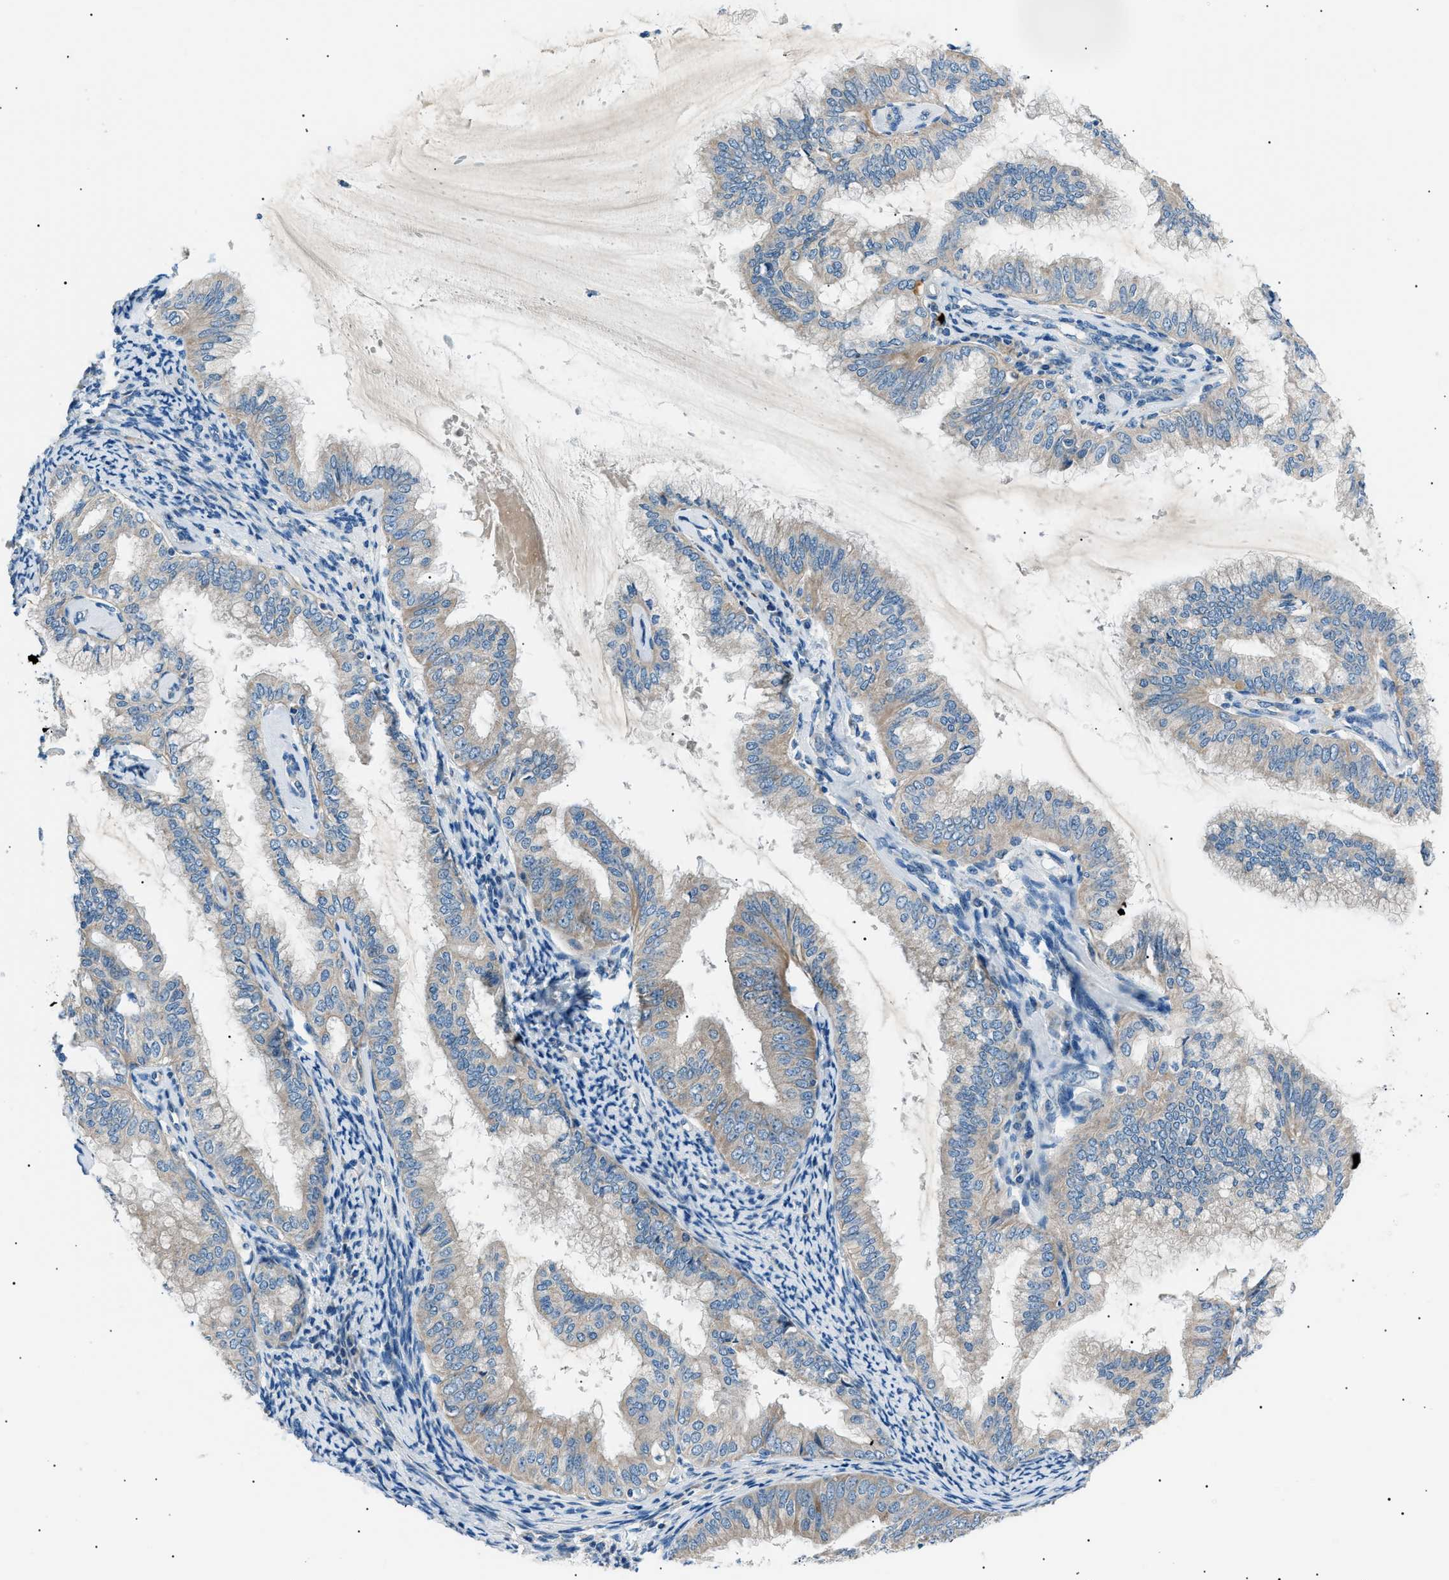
{"staining": {"intensity": "weak", "quantity": "25%-75%", "location": "cytoplasmic/membranous"}, "tissue": "endometrial cancer", "cell_type": "Tumor cells", "image_type": "cancer", "snomed": [{"axis": "morphology", "description": "Adenocarcinoma, NOS"}, {"axis": "topography", "description": "Endometrium"}], "caption": "The image reveals a brown stain indicating the presence of a protein in the cytoplasmic/membranous of tumor cells in endometrial cancer. (IHC, brightfield microscopy, high magnification).", "gene": "LRRC37B", "patient": {"sex": "female", "age": 63}}